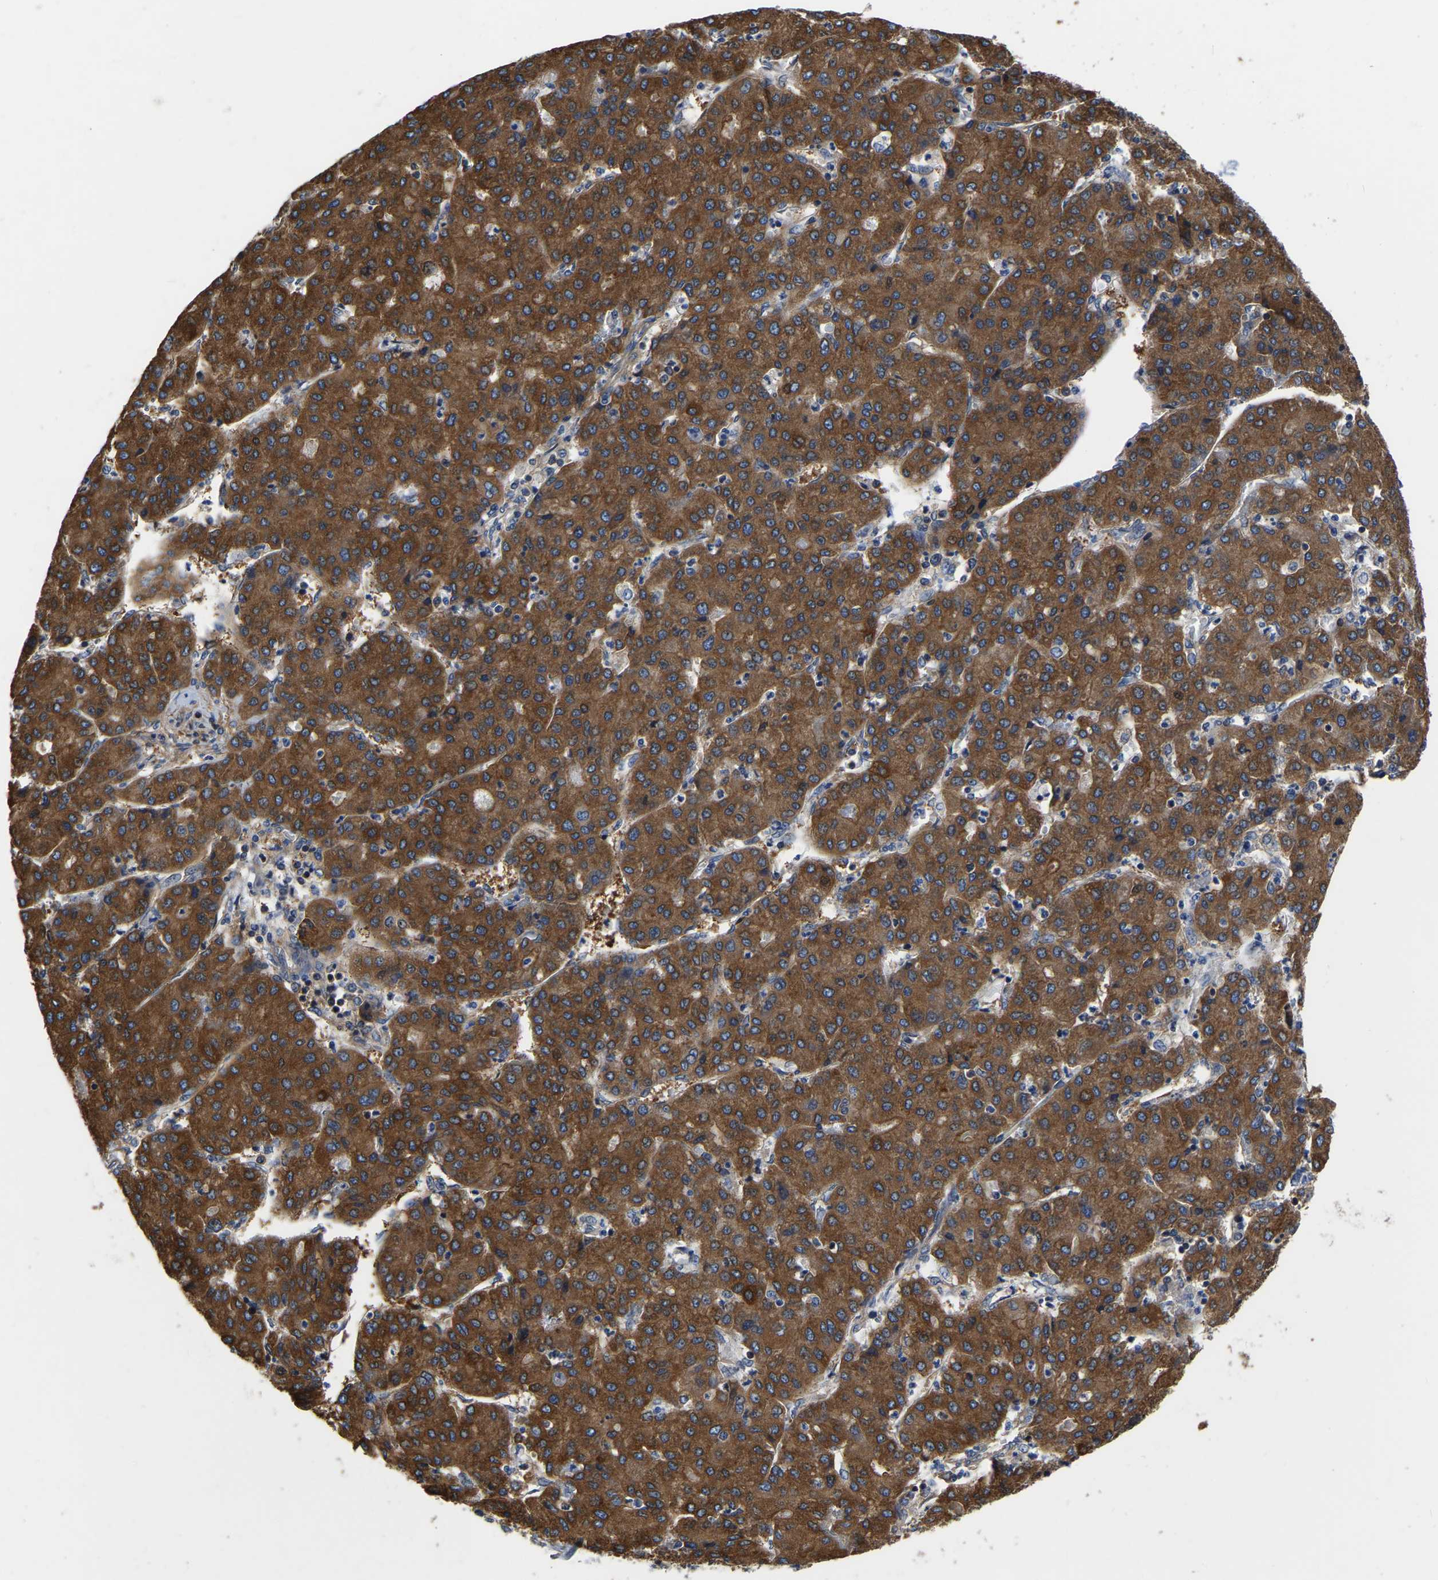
{"staining": {"intensity": "strong", "quantity": ">75%", "location": "cytoplasmic/membranous"}, "tissue": "liver cancer", "cell_type": "Tumor cells", "image_type": "cancer", "snomed": [{"axis": "morphology", "description": "Carcinoma, Hepatocellular, NOS"}, {"axis": "topography", "description": "Liver"}], "caption": "An IHC photomicrograph of neoplastic tissue is shown. Protein staining in brown labels strong cytoplasmic/membranous positivity in hepatocellular carcinoma (liver) within tumor cells.", "gene": "GARS1", "patient": {"sex": "male", "age": 65}}